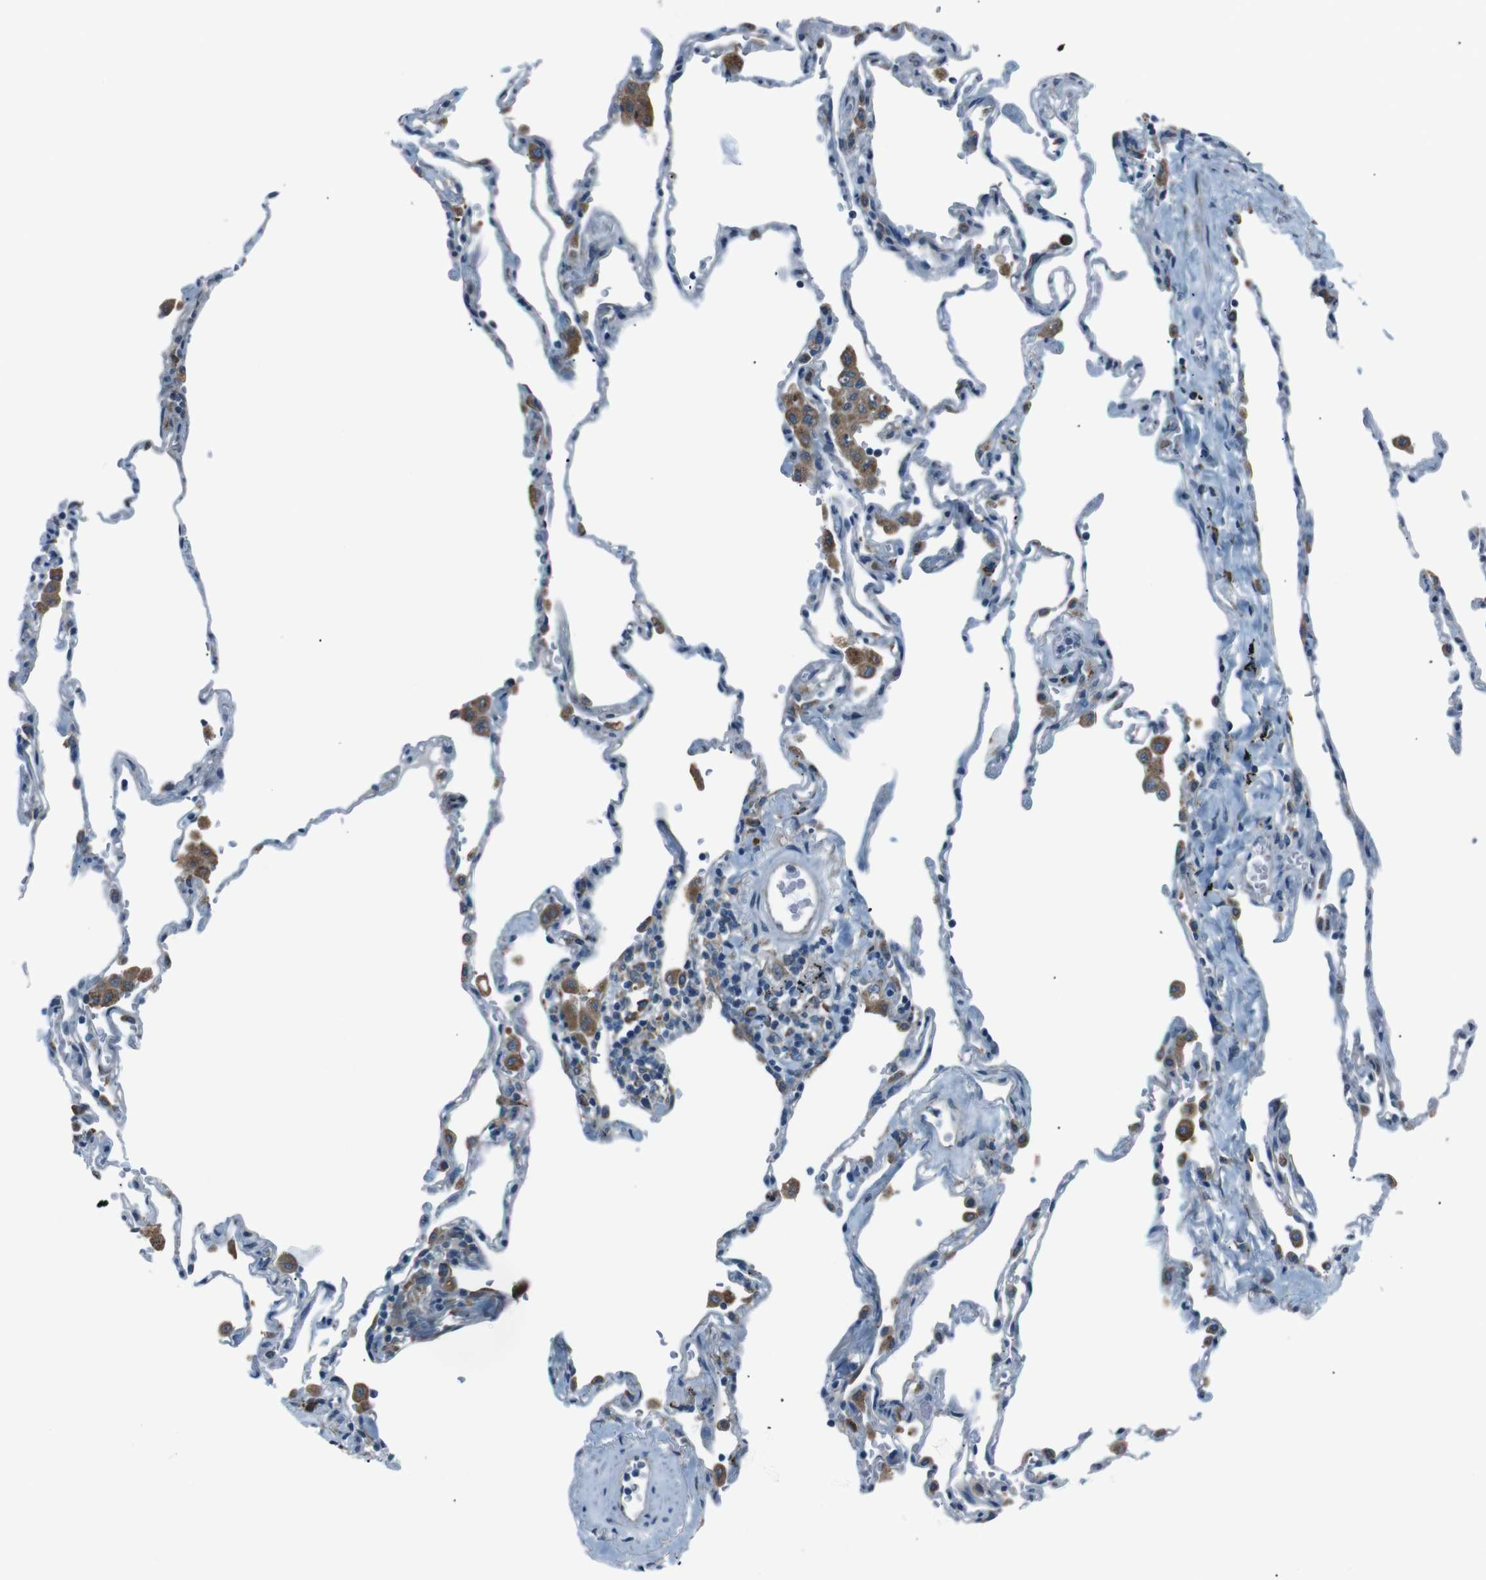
{"staining": {"intensity": "moderate", "quantity": ">75%", "location": "cytoplasmic/membranous"}, "tissue": "lung", "cell_type": "Alveolar cells", "image_type": "normal", "snomed": [{"axis": "morphology", "description": "Normal tissue, NOS"}, {"axis": "topography", "description": "Lung"}], "caption": "Lung stained with DAB immunohistochemistry reveals medium levels of moderate cytoplasmic/membranous positivity in approximately >75% of alveolar cells. The staining is performed using DAB (3,3'-diaminobenzidine) brown chromogen to label protein expression. The nuclei are counter-stained blue using hematoxylin.", "gene": "SIGMAR1", "patient": {"sex": "male", "age": 59}}